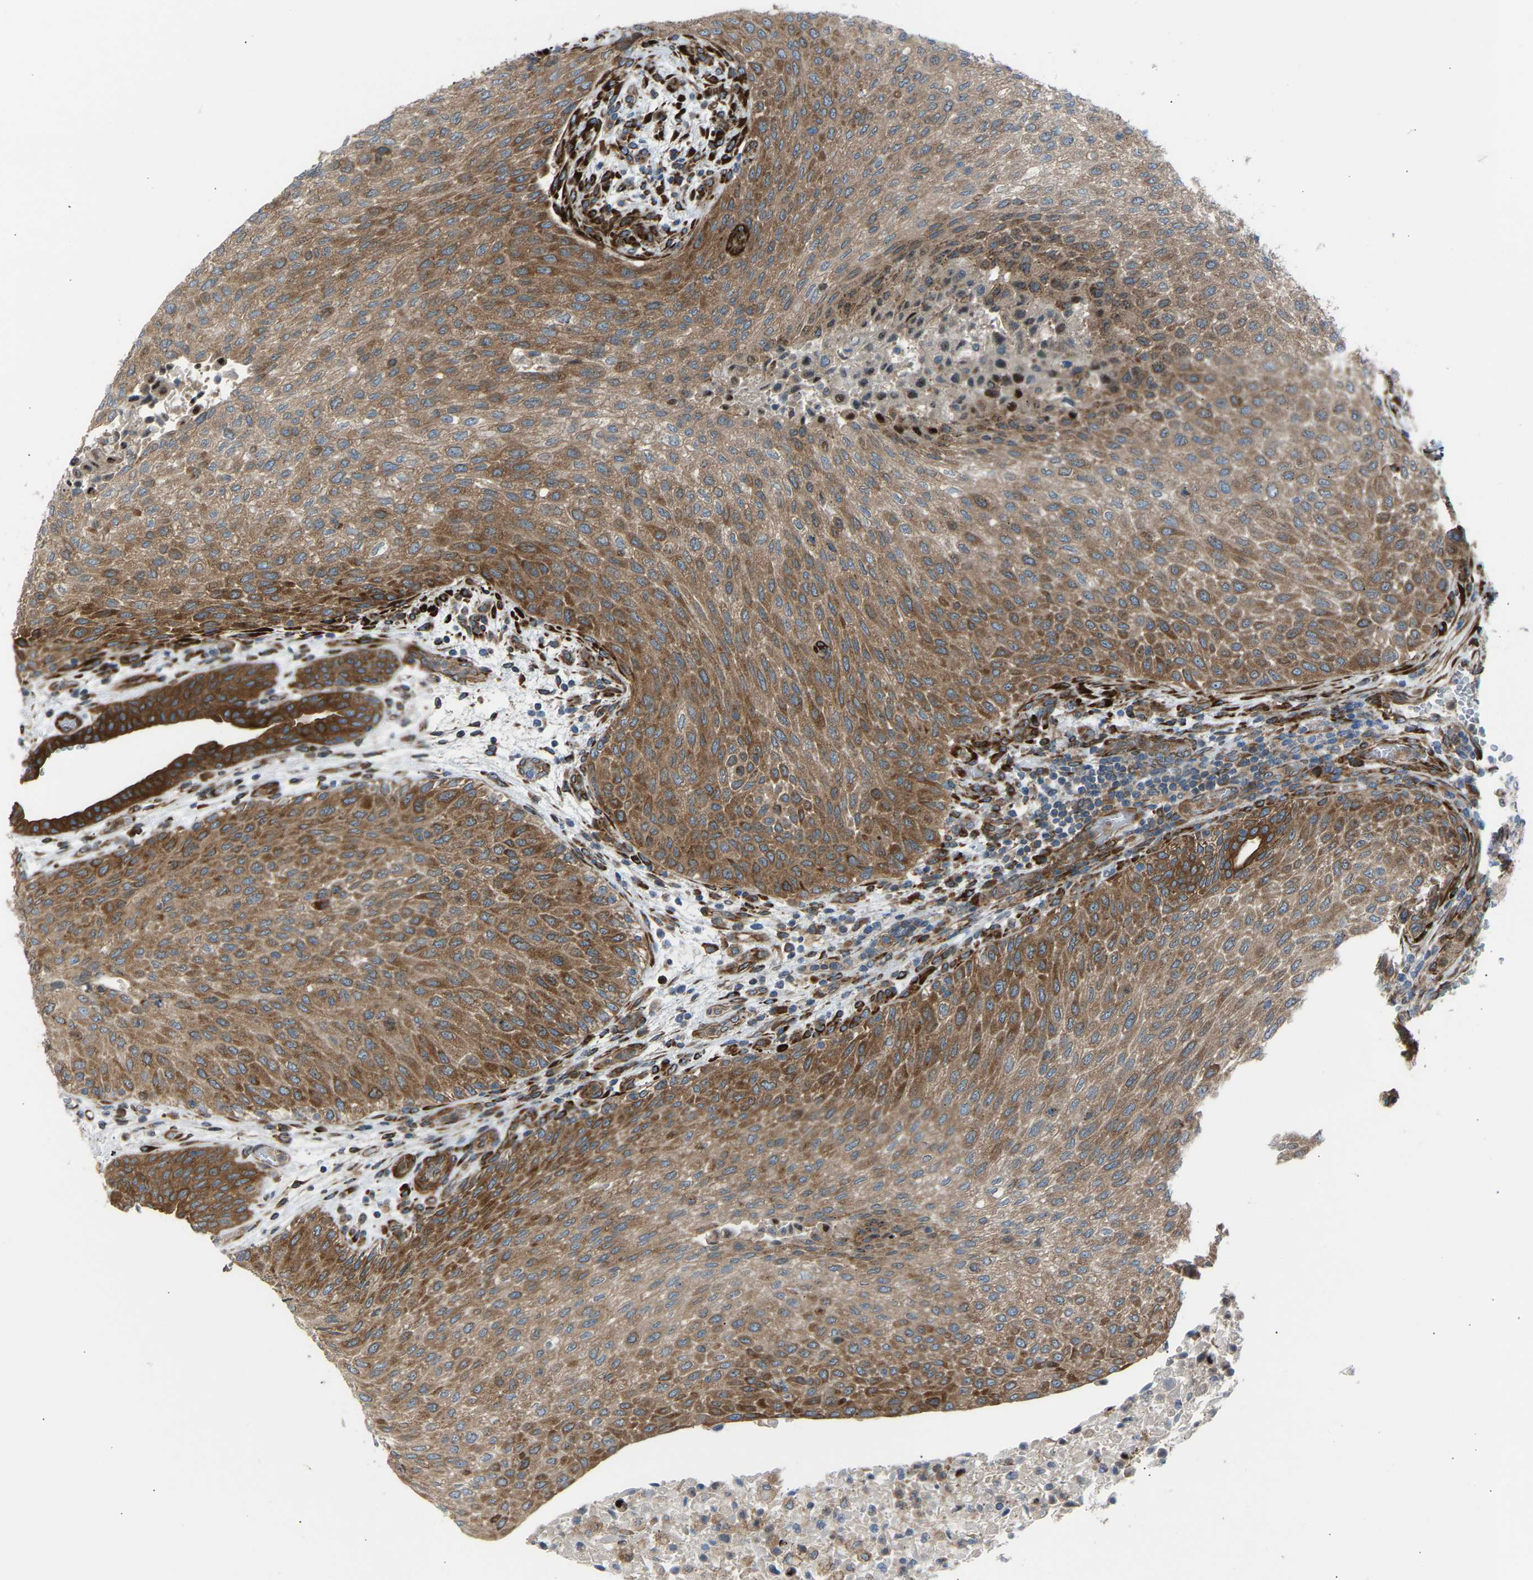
{"staining": {"intensity": "moderate", "quantity": ">75%", "location": "cytoplasmic/membranous"}, "tissue": "urothelial cancer", "cell_type": "Tumor cells", "image_type": "cancer", "snomed": [{"axis": "morphology", "description": "Urothelial carcinoma, Low grade"}, {"axis": "morphology", "description": "Urothelial carcinoma, High grade"}, {"axis": "topography", "description": "Urinary bladder"}], "caption": "Human urothelial cancer stained with a brown dye demonstrates moderate cytoplasmic/membranous positive positivity in approximately >75% of tumor cells.", "gene": "VPS41", "patient": {"sex": "male", "age": 35}}